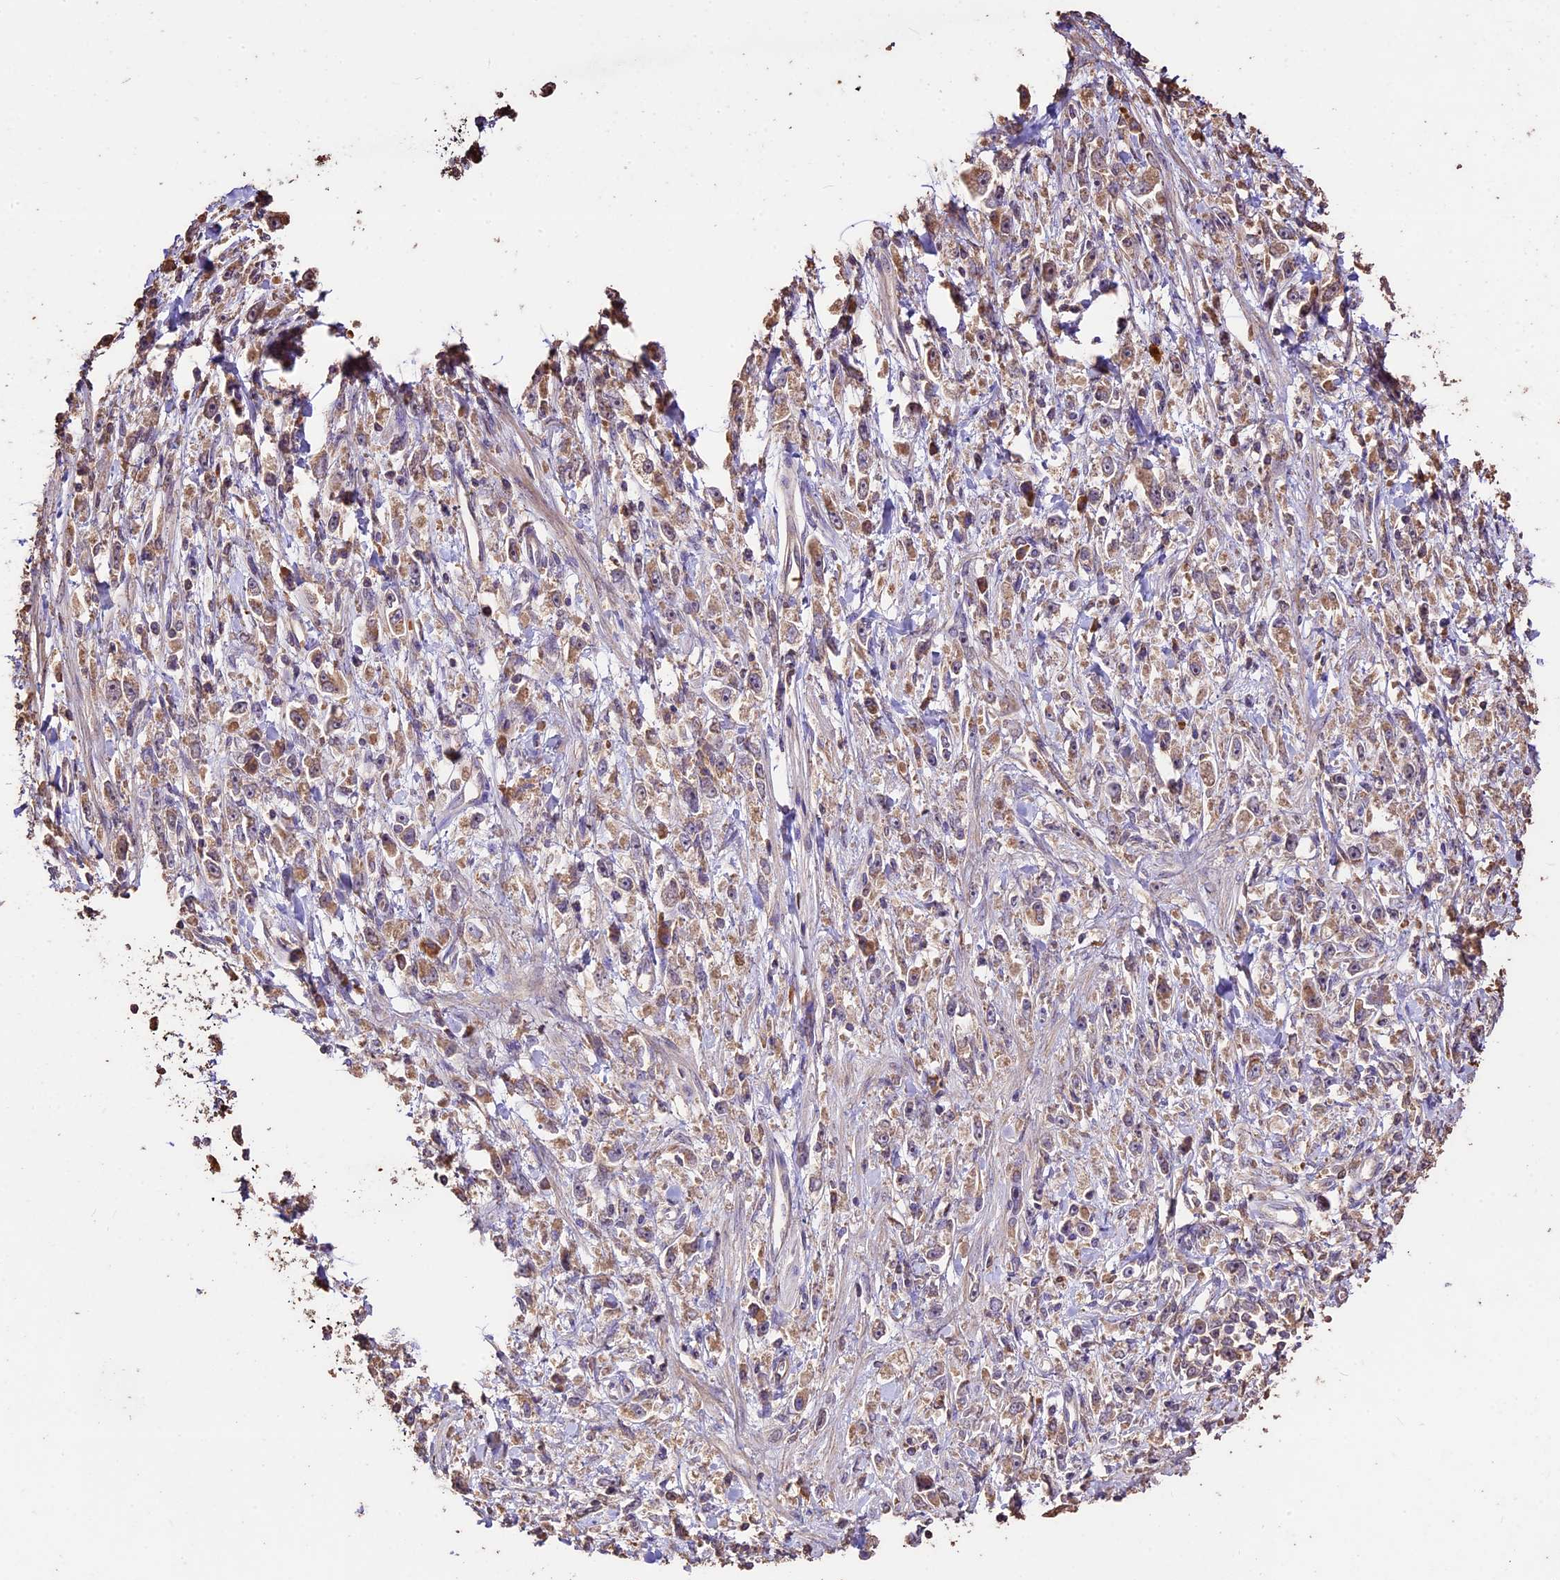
{"staining": {"intensity": "weak", "quantity": "25%-75%", "location": "cytoplasmic/membranous"}, "tissue": "stomach cancer", "cell_type": "Tumor cells", "image_type": "cancer", "snomed": [{"axis": "morphology", "description": "Adenocarcinoma, NOS"}, {"axis": "topography", "description": "Stomach"}], "caption": "IHC (DAB) staining of stomach adenocarcinoma demonstrates weak cytoplasmic/membranous protein staining in about 25%-75% of tumor cells.", "gene": "CRLF1", "patient": {"sex": "female", "age": 59}}